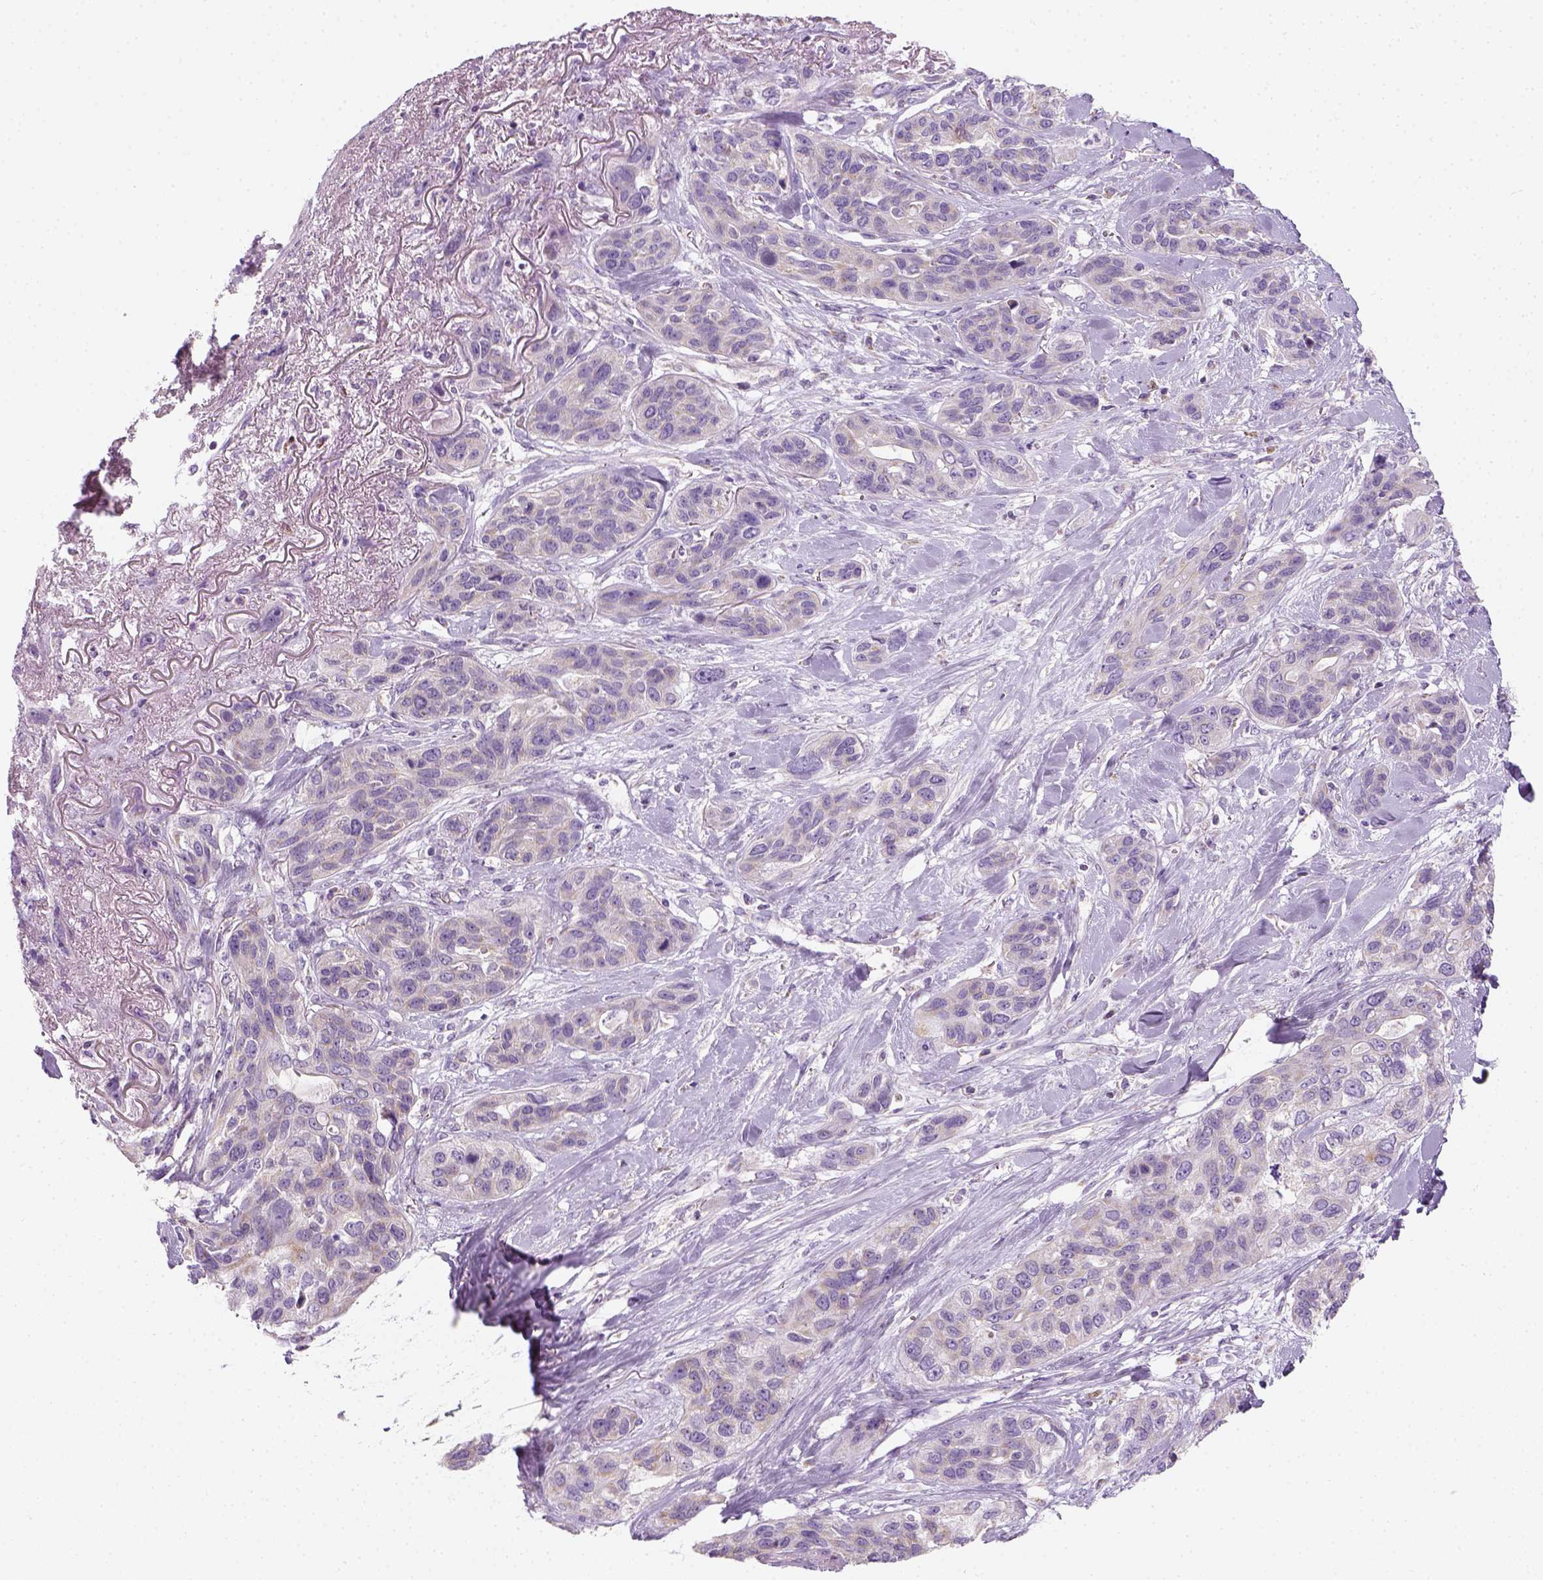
{"staining": {"intensity": "negative", "quantity": "none", "location": "none"}, "tissue": "lung cancer", "cell_type": "Tumor cells", "image_type": "cancer", "snomed": [{"axis": "morphology", "description": "Squamous cell carcinoma, NOS"}, {"axis": "topography", "description": "Lung"}], "caption": "This photomicrograph is of lung cancer stained with immunohistochemistry to label a protein in brown with the nuclei are counter-stained blue. There is no positivity in tumor cells.", "gene": "AWAT2", "patient": {"sex": "female", "age": 70}}